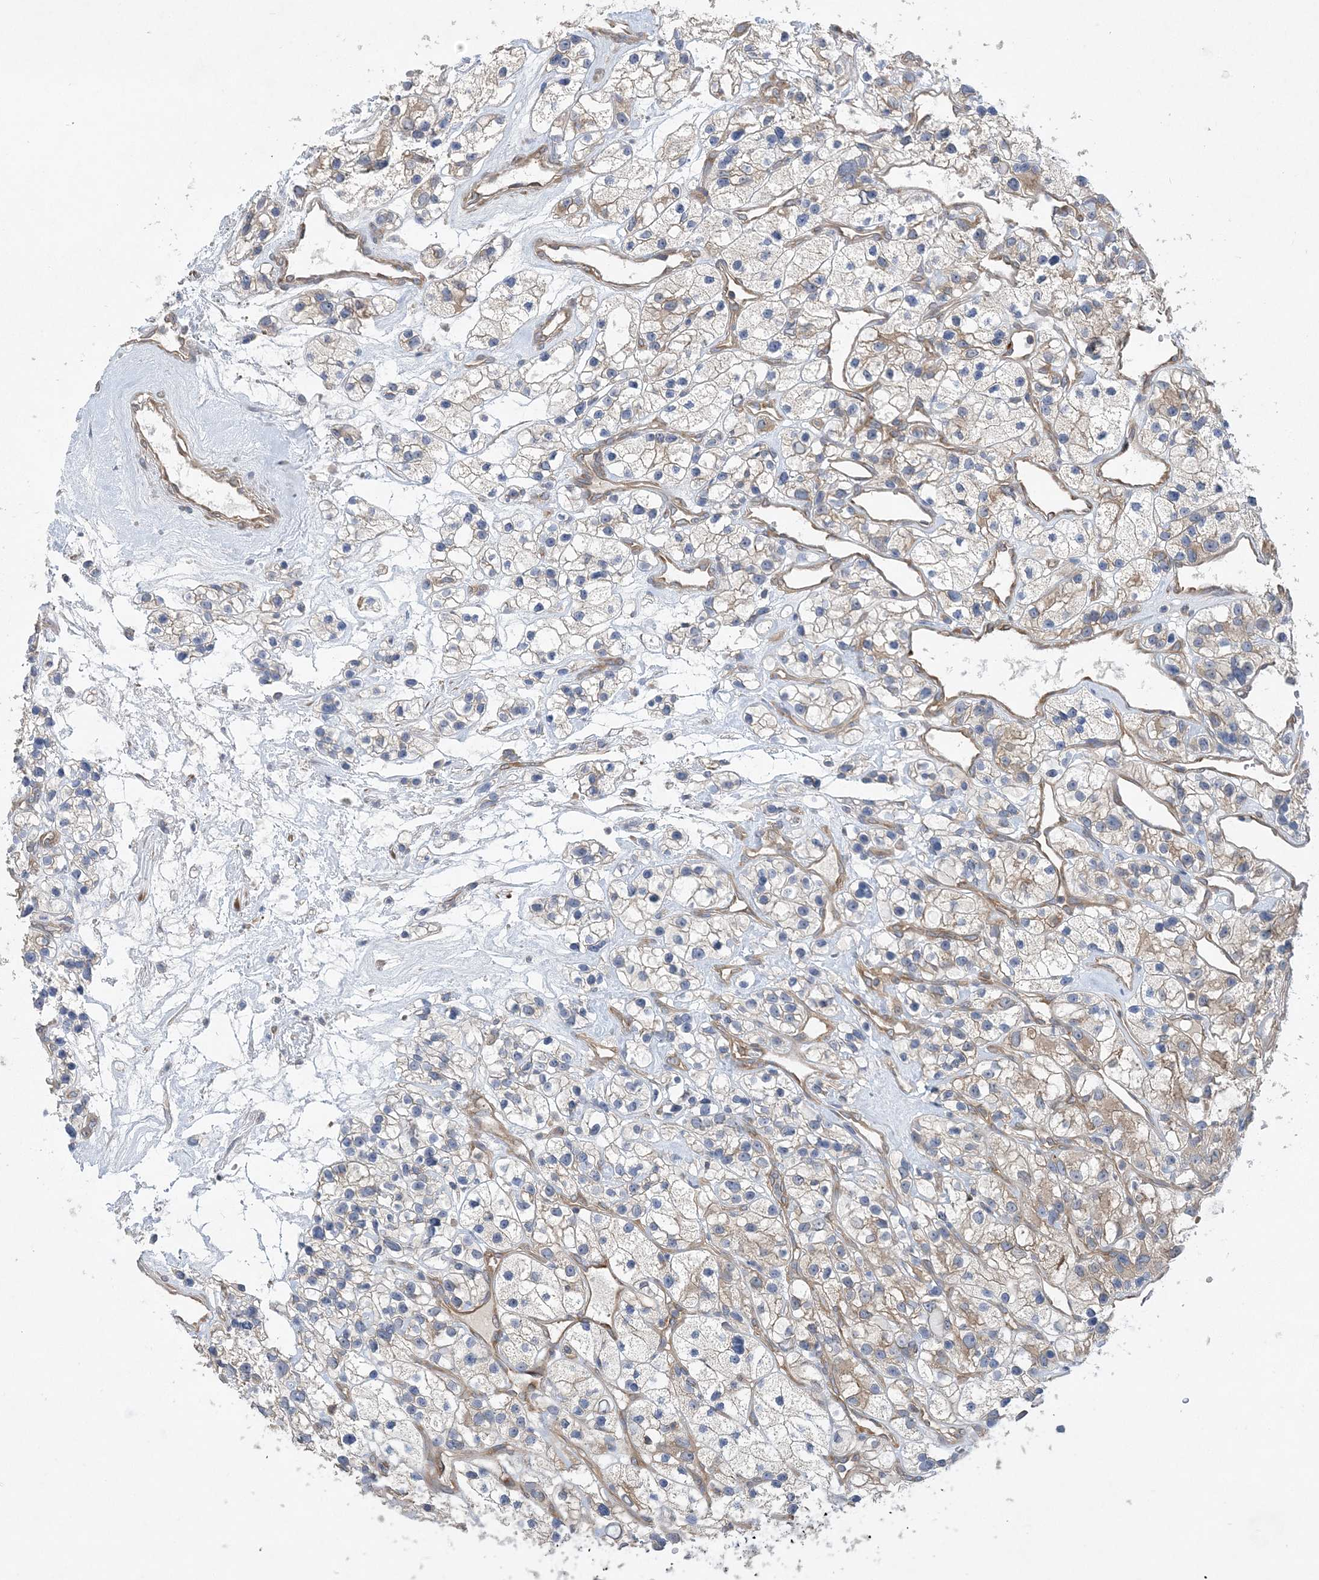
{"staining": {"intensity": "weak", "quantity": "25%-75%", "location": "cytoplasmic/membranous"}, "tissue": "renal cancer", "cell_type": "Tumor cells", "image_type": "cancer", "snomed": [{"axis": "morphology", "description": "Adenocarcinoma, NOS"}, {"axis": "topography", "description": "Kidney"}], "caption": "A low amount of weak cytoplasmic/membranous staining is seen in about 25%-75% of tumor cells in renal cancer tissue.", "gene": "MAP4K5", "patient": {"sex": "female", "age": 57}}